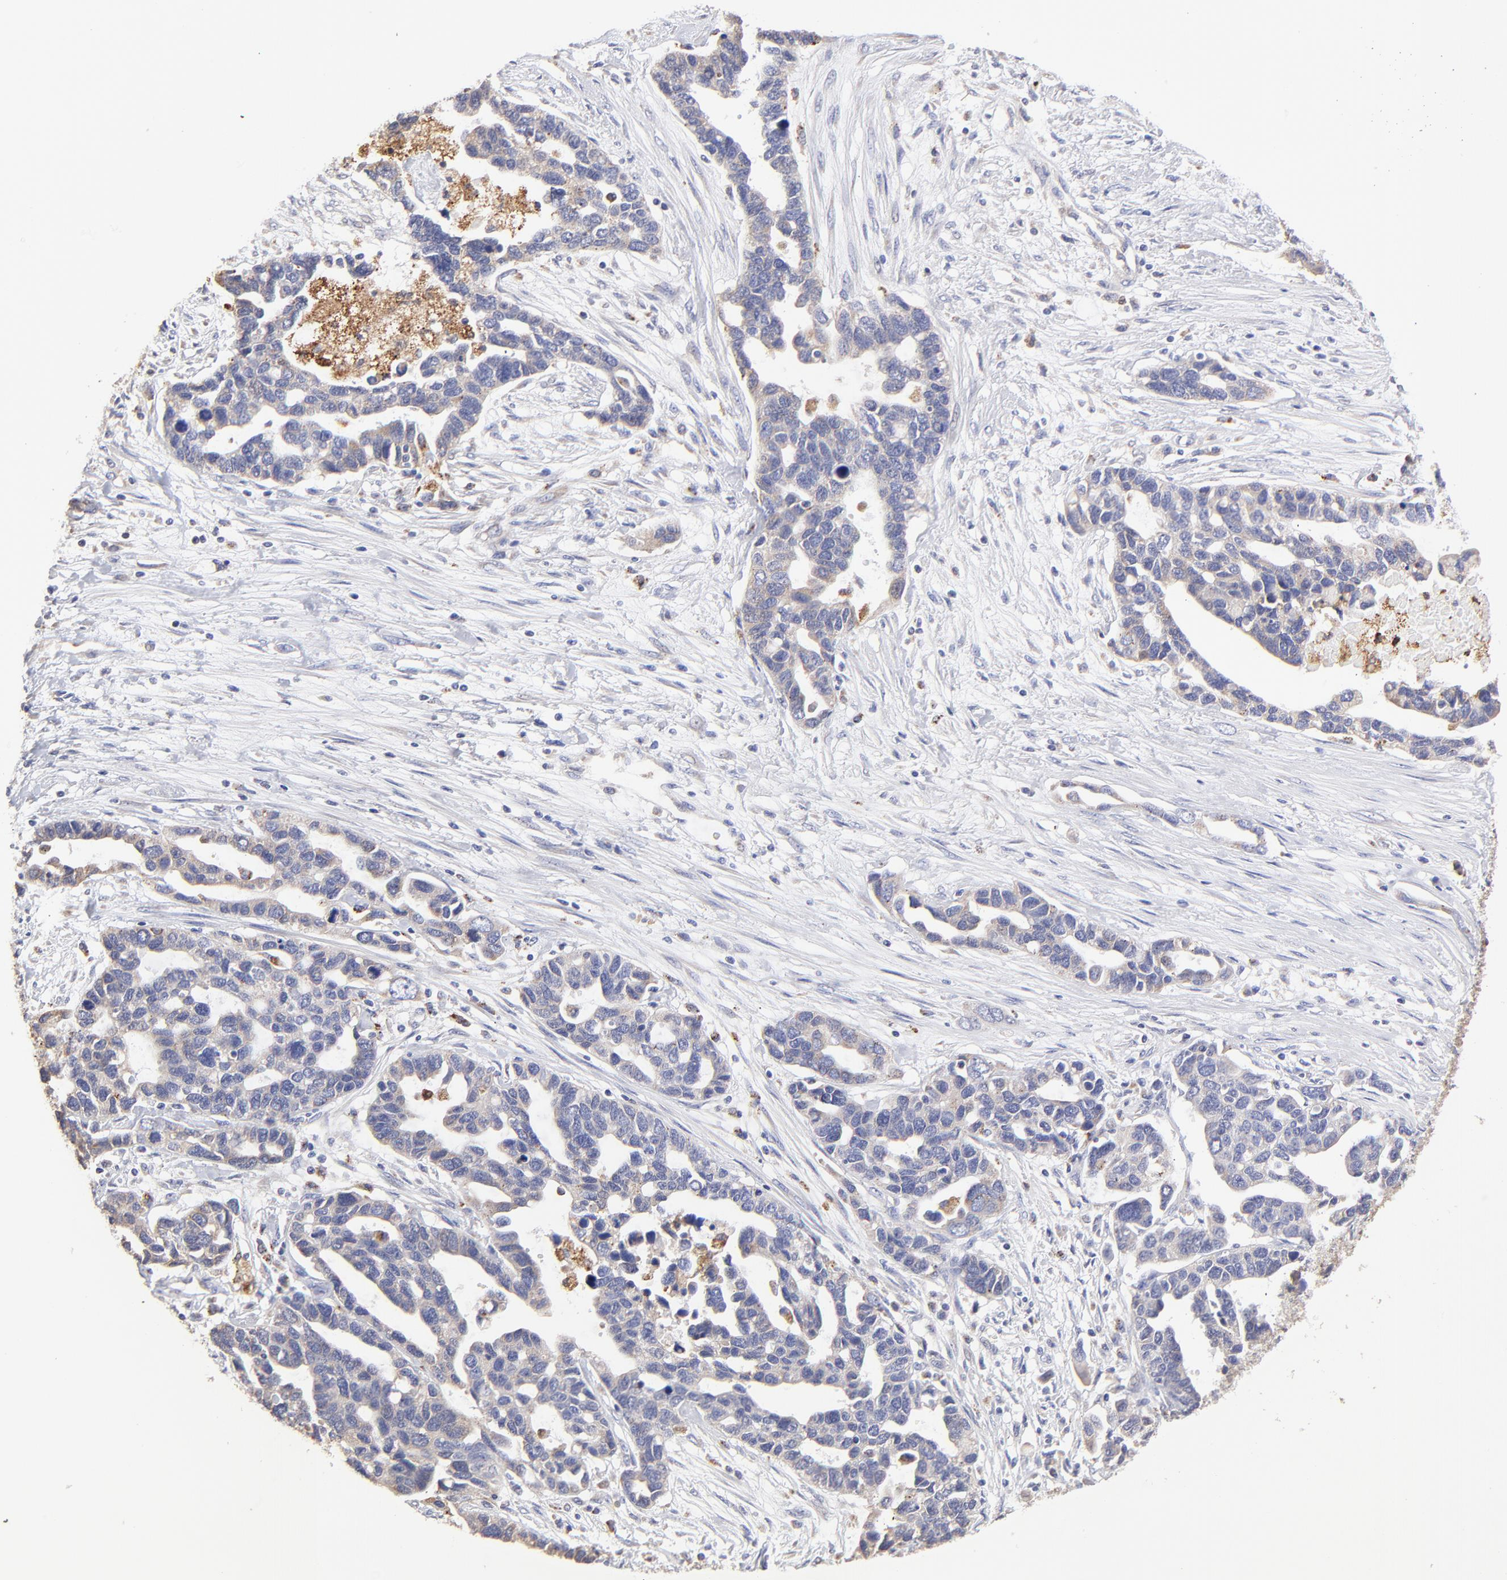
{"staining": {"intensity": "weak", "quantity": "25%-75%", "location": "cytoplasmic/membranous"}, "tissue": "ovarian cancer", "cell_type": "Tumor cells", "image_type": "cancer", "snomed": [{"axis": "morphology", "description": "Cystadenocarcinoma, serous, NOS"}, {"axis": "topography", "description": "Ovary"}], "caption": "DAB immunohistochemical staining of human ovarian serous cystadenocarcinoma exhibits weak cytoplasmic/membranous protein positivity in about 25%-75% of tumor cells.", "gene": "GCSAM", "patient": {"sex": "female", "age": 54}}